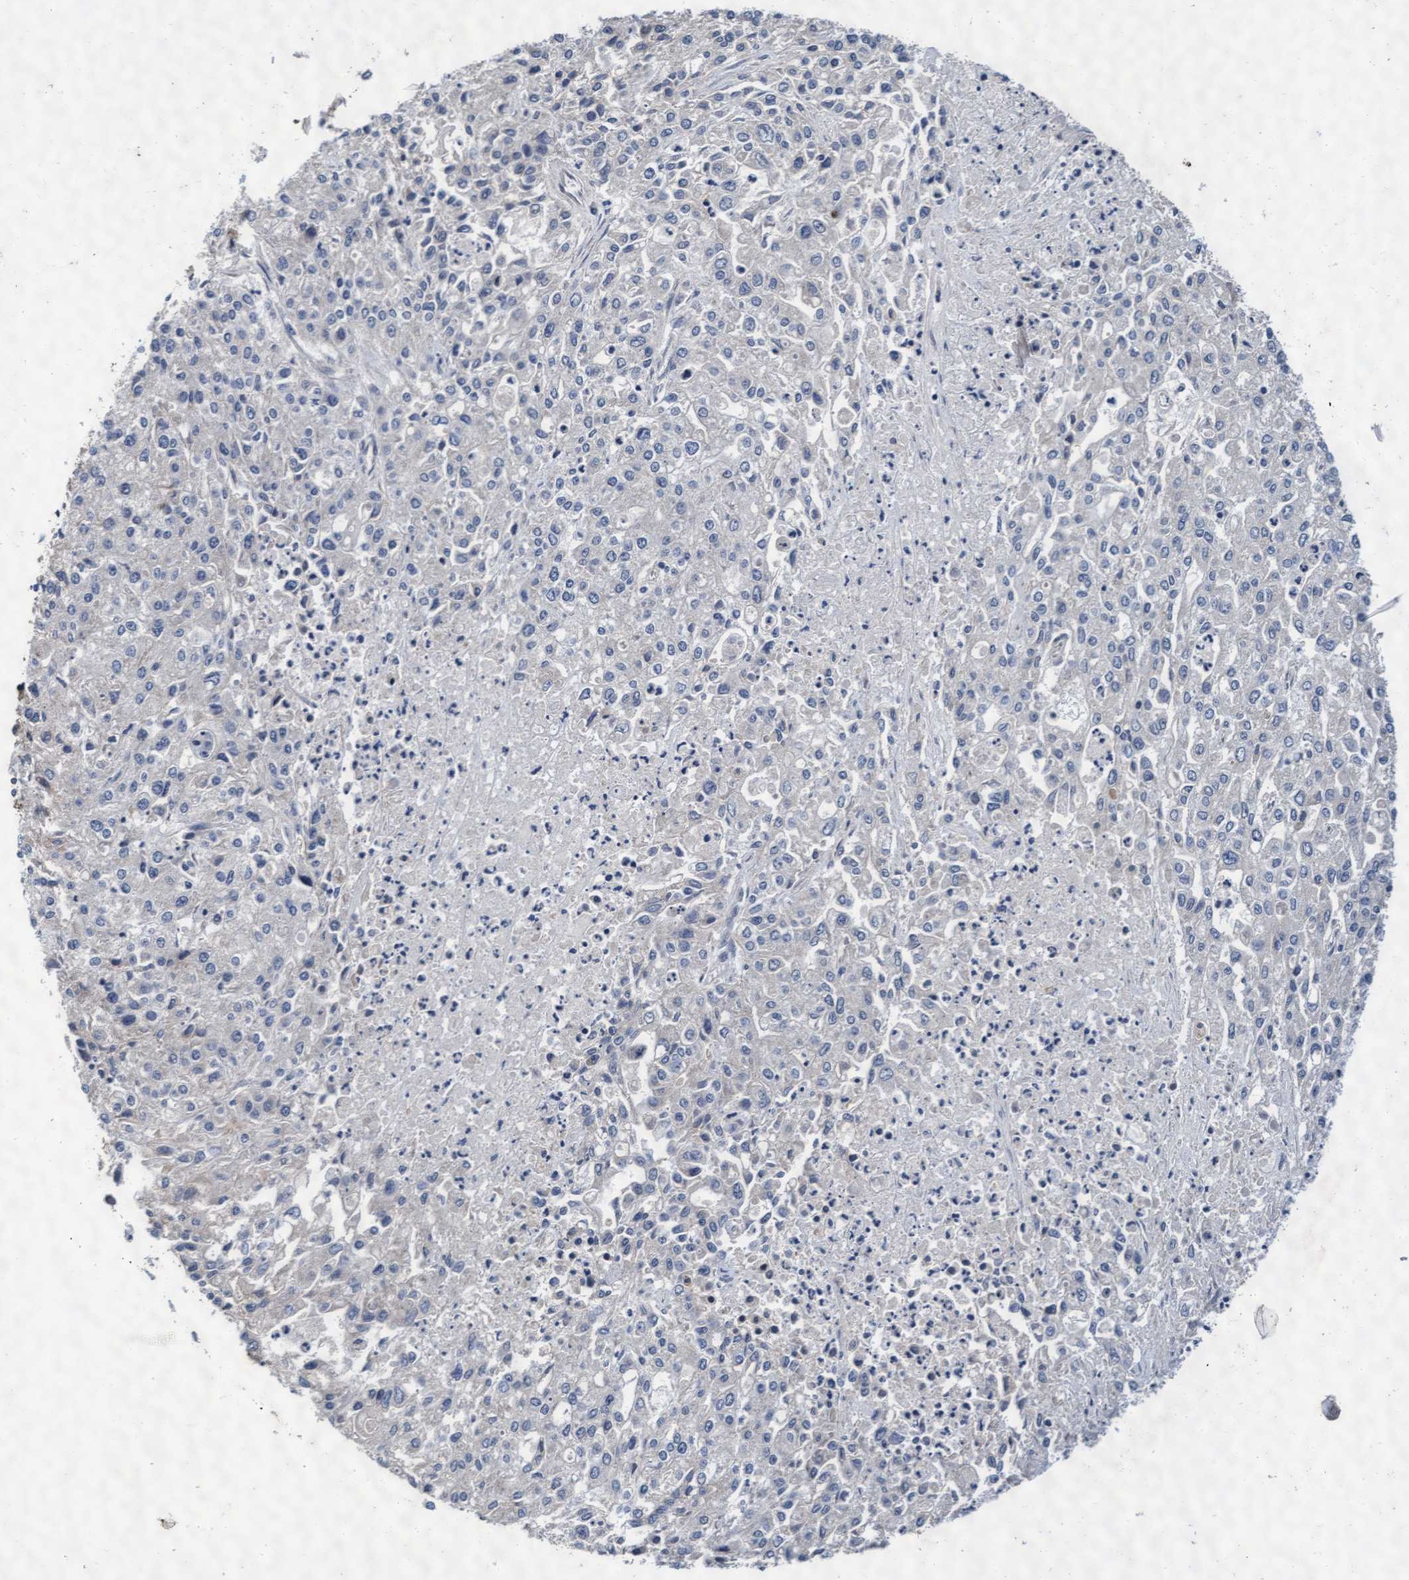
{"staining": {"intensity": "negative", "quantity": "none", "location": "none"}, "tissue": "endometrial cancer", "cell_type": "Tumor cells", "image_type": "cancer", "snomed": [{"axis": "morphology", "description": "Adenocarcinoma, NOS"}, {"axis": "topography", "description": "Endometrium"}], "caption": "A high-resolution micrograph shows IHC staining of endometrial cancer (adenocarcinoma), which exhibits no significant expression in tumor cells.", "gene": "EFCAB13", "patient": {"sex": "female", "age": 49}}